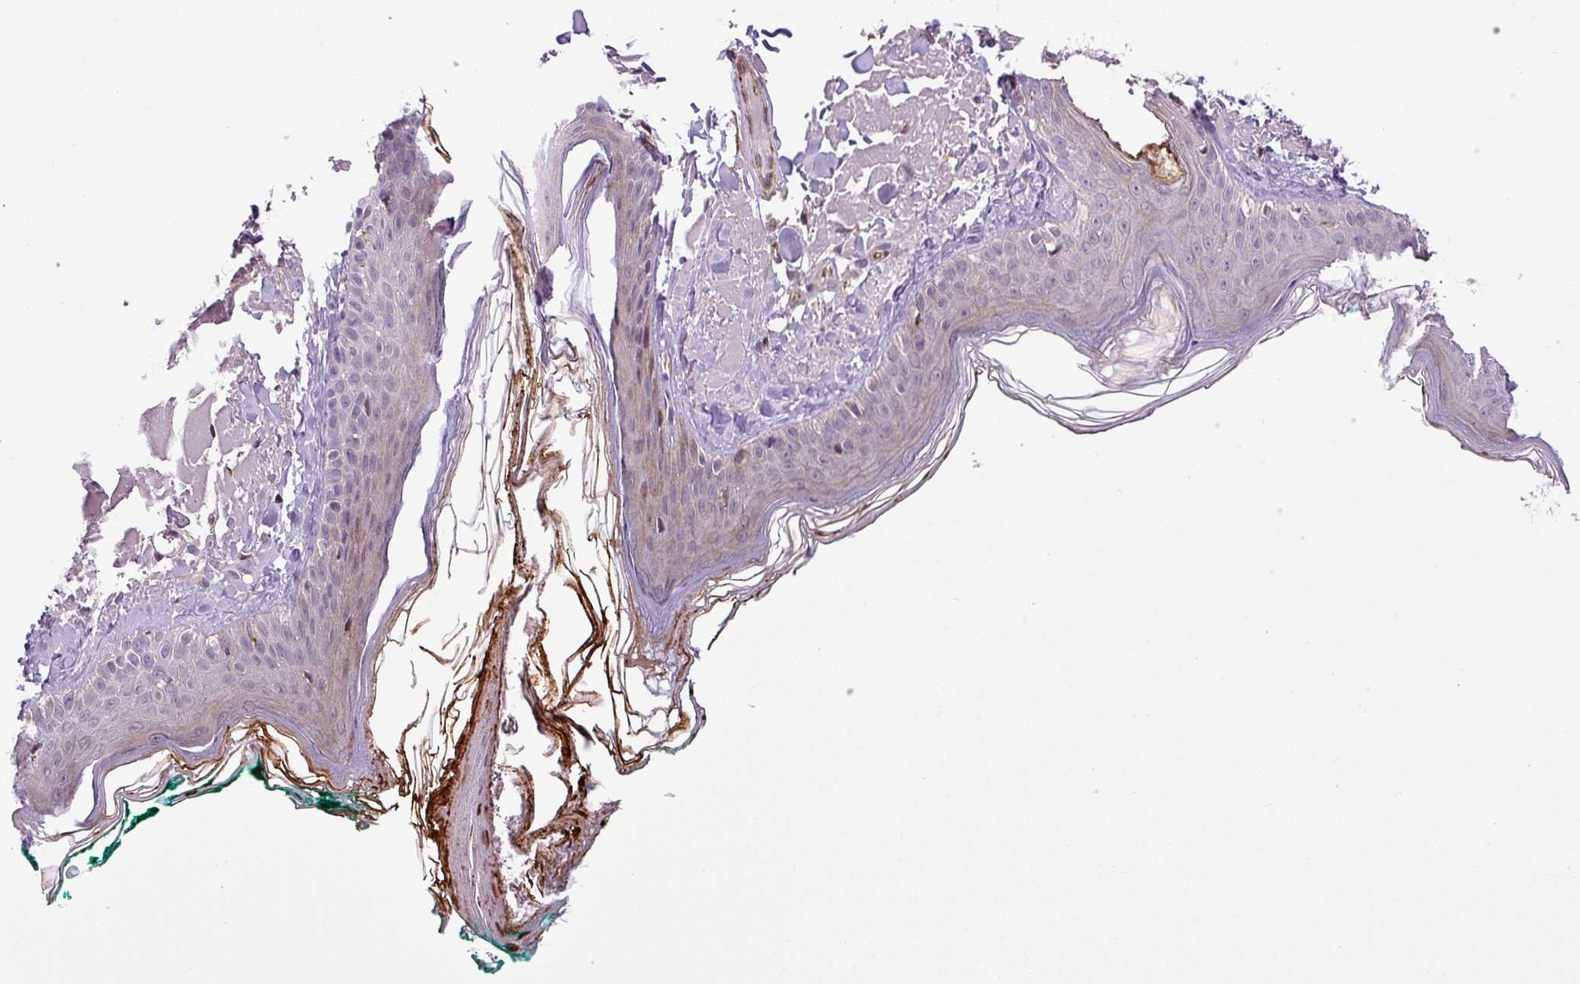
{"staining": {"intensity": "negative", "quantity": "none", "location": "none"}, "tissue": "skin", "cell_type": "Fibroblasts", "image_type": "normal", "snomed": [{"axis": "morphology", "description": "Normal tissue, NOS"}, {"axis": "morphology", "description": "Malignant melanoma, NOS"}, {"axis": "topography", "description": "Skin"}], "caption": "Normal skin was stained to show a protein in brown. There is no significant staining in fibroblasts.", "gene": "NBEAL2", "patient": {"sex": "male", "age": 80}}